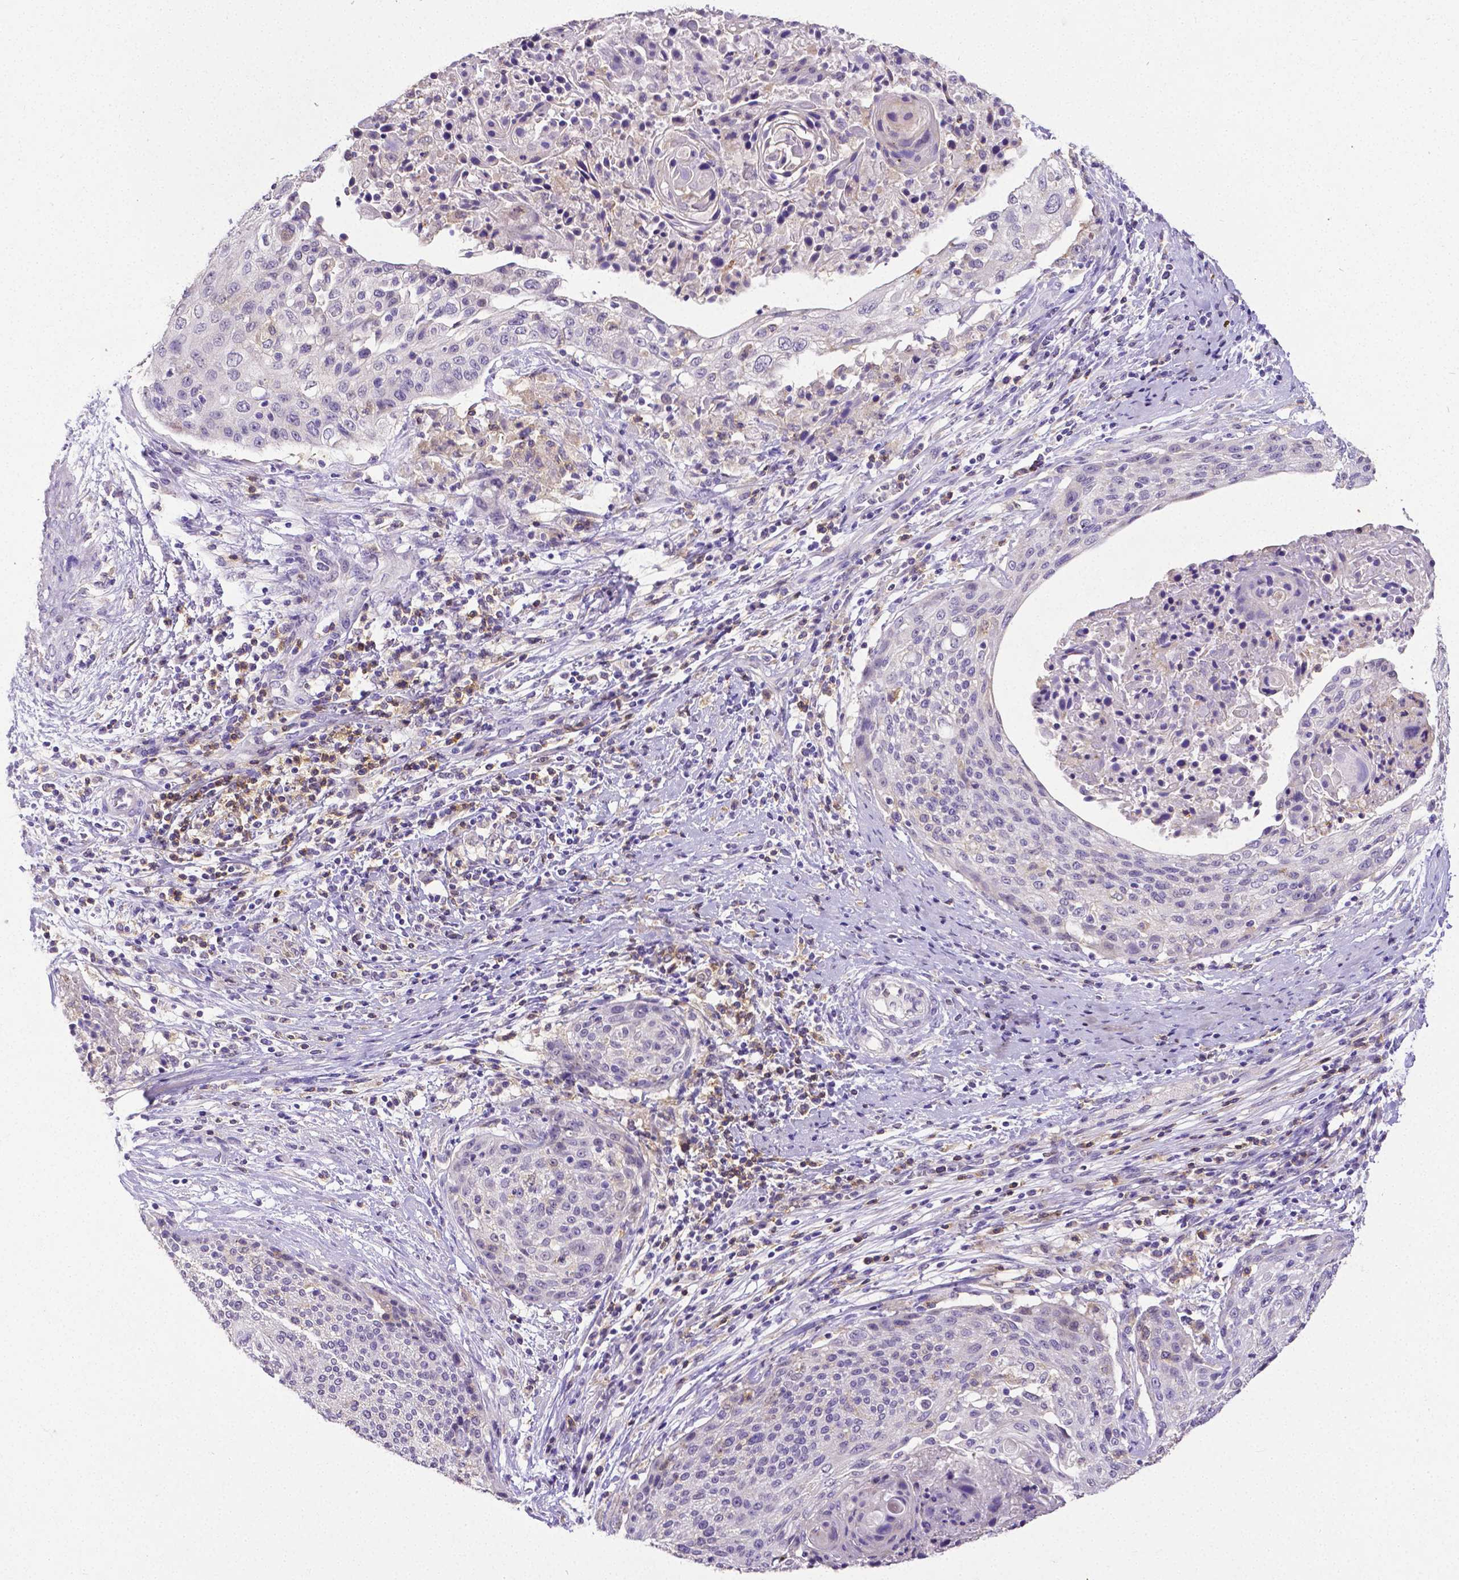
{"staining": {"intensity": "negative", "quantity": "none", "location": "none"}, "tissue": "cervical cancer", "cell_type": "Tumor cells", "image_type": "cancer", "snomed": [{"axis": "morphology", "description": "Squamous cell carcinoma, NOS"}, {"axis": "topography", "description": "Cervix"}], "caption": "Immunohistochemistry (IHC) image of cervical cancer stained for a protein (brown), which exhibits no staining in tumor cells. Brightfield microscopy of immunohistochemistry (IHC) stained with DAB (brown) and hematoxylin (blue), captured at high magnification.", "gene": "CD4", "patient": {"sex": "female", "age": 31}}